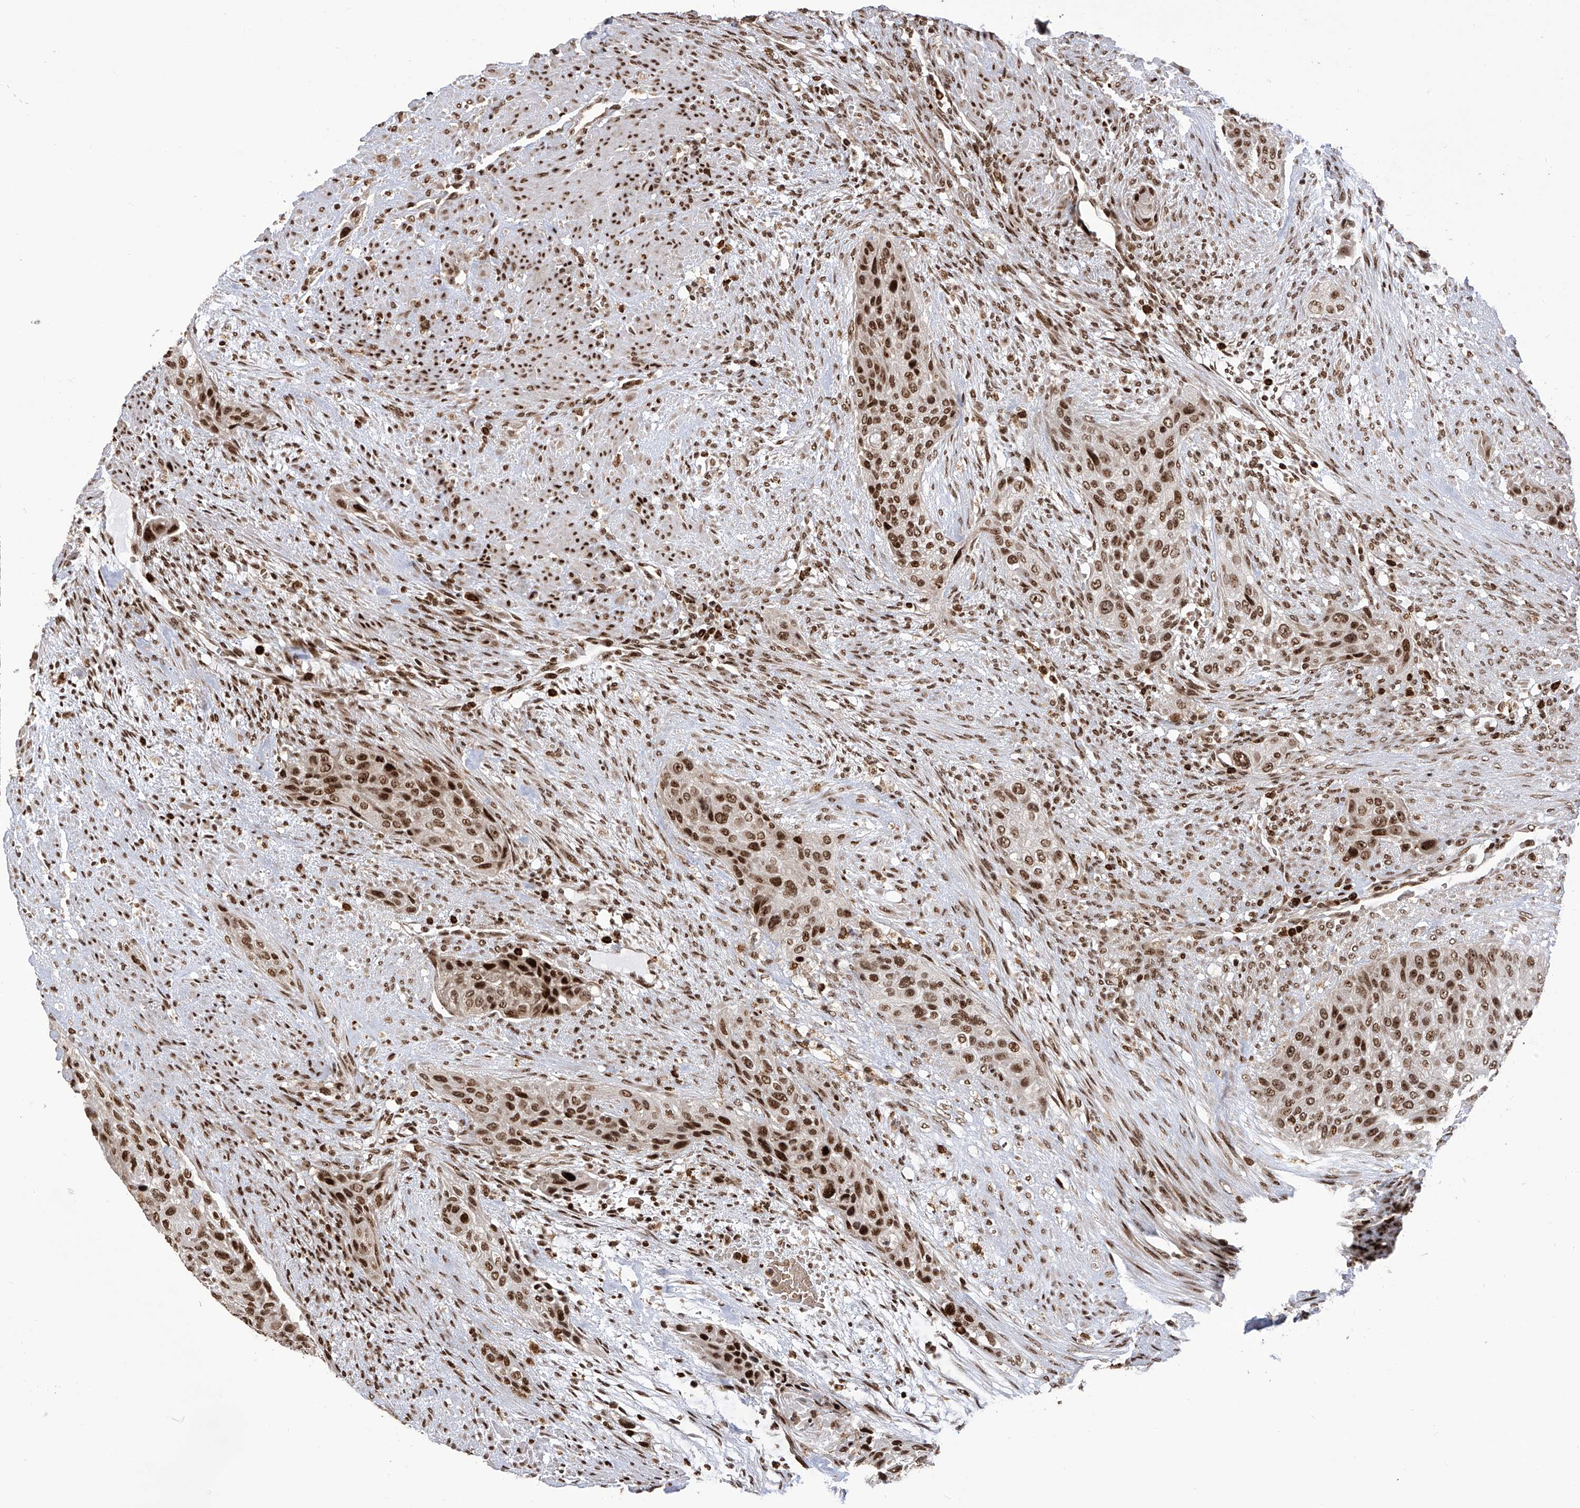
{"staining": {"intensity": "strong", "quantity": ">75%", "location": "nuclear"}, "tissue": "urothelial cancer", "cell_type": "Tumor cells", "image_type": "cancer", "snomed": [{"axis": "morphology", "description": "Urothelial carcinoma, High grade"}, {"axis": "topography", "description": "Urinary bladder"}], "caption": "High-grade urothelial carcinoma tissue displays strong nuclear staining in approximately >75% of tumor cells", "gene": "PAK1IP1", "patient": {"sex": "male", "age": 35}}